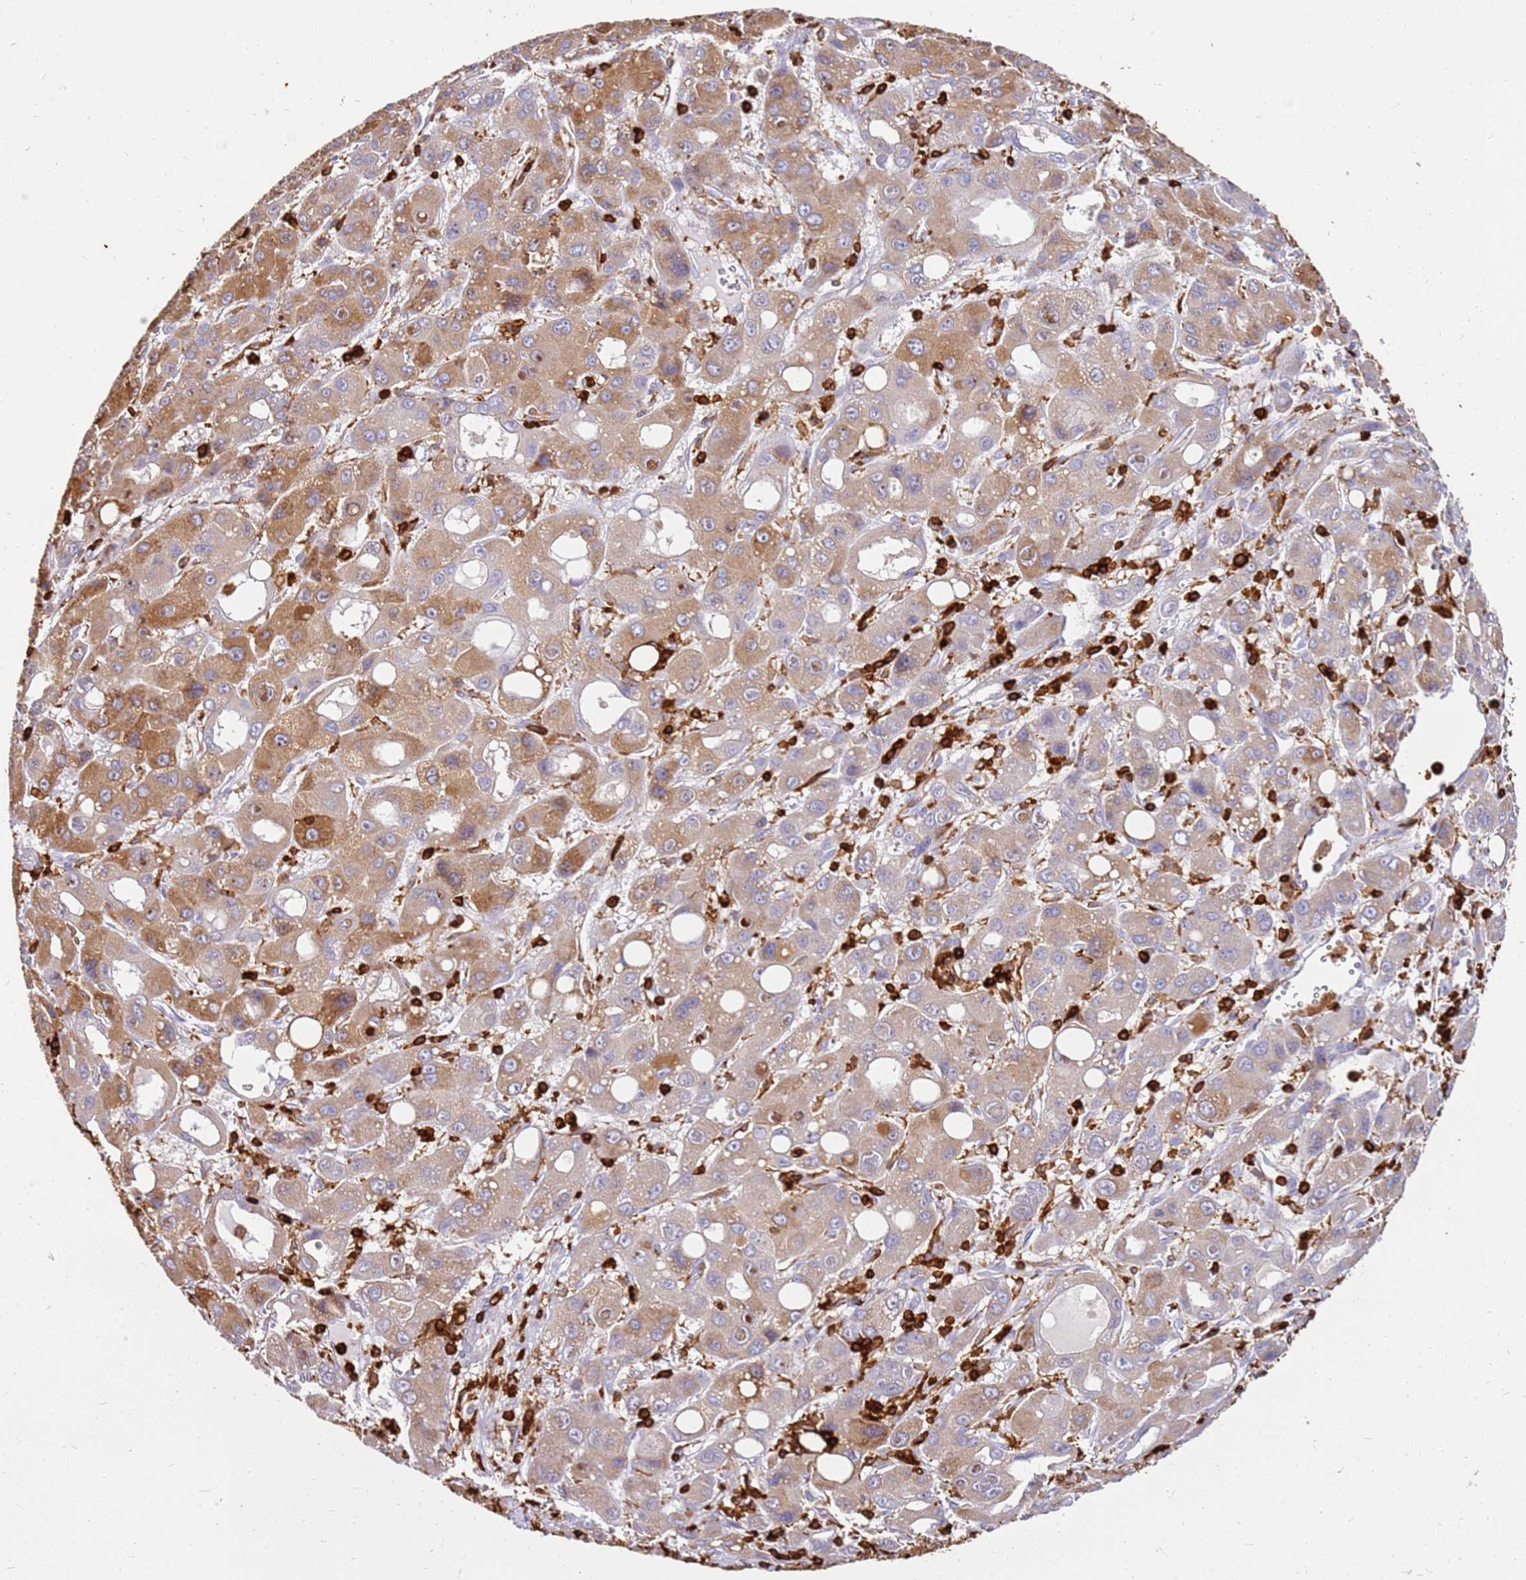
{"staining": {"intensity": "moderate", "quantity": ">75%", "location": "cytoplasmic/membranous"}, "tissue": "liver cancer", "cell_type": "Tumor cells", "image_type": "cancer", "snomed": [{"axis": "morphology", "description": "Carcinoma, Hepatocellular, NOS"}, {"axis": "topography", "description": "Liver"}], "caption": "Human liver cancer (hepatocellular carcinoma) stained with a brown dye shows moderate cytoplasmic/membranous positive positivity in about >75% of tumor cells.", "gene": "CORO1A", "patient": {"sex": "male", "age": 55}}